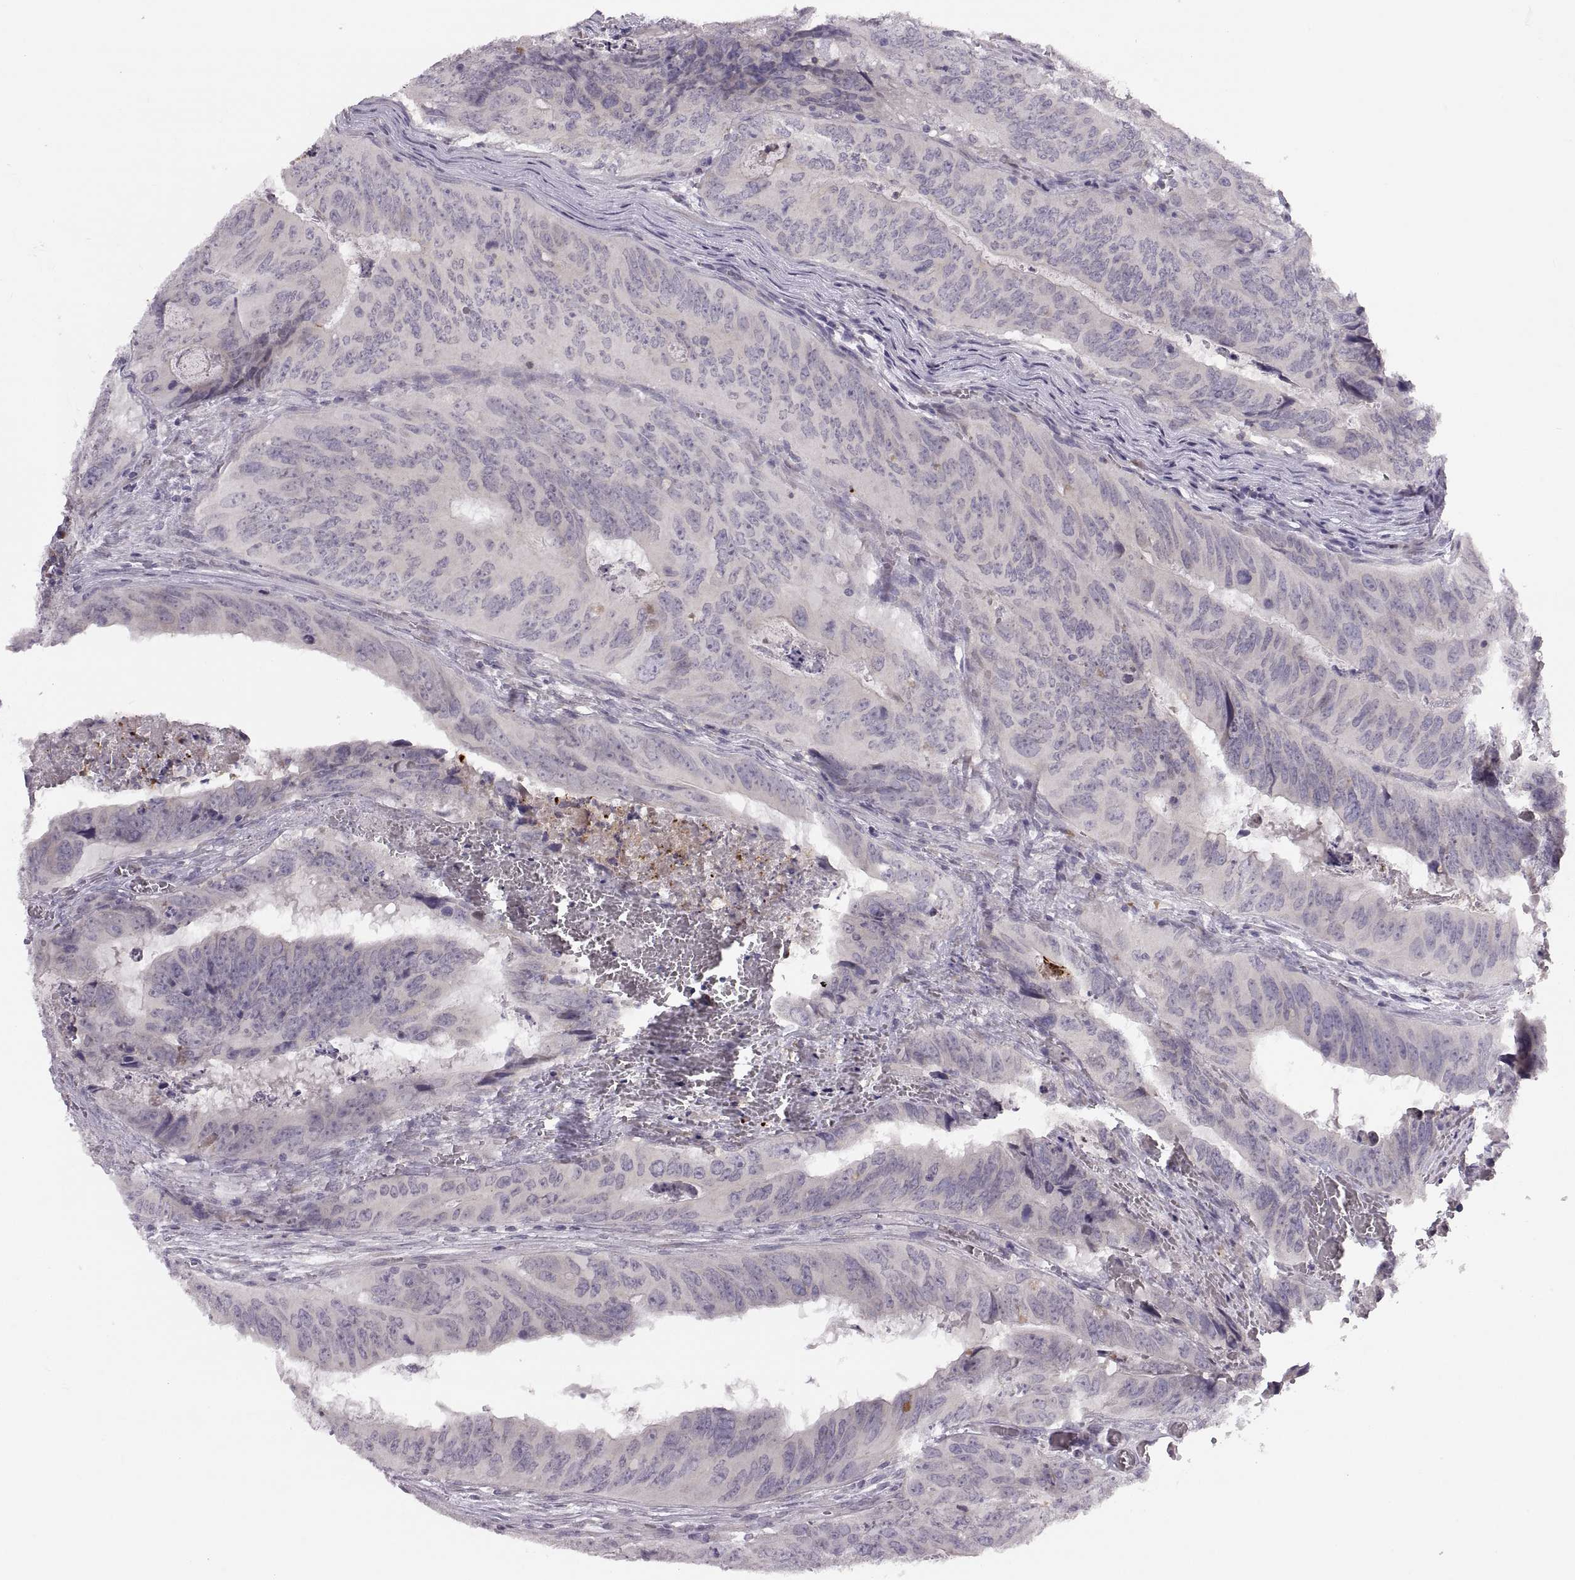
{"staining": {"intensity": "negative", "quantity": "none", "location": "none"}, "tissue": "colorectal cancer", "cell_type": "Tumor cells", "image_type": "cancer", "snomed": [{"axis": "morphology", "description": "Adenocarcinoma, NOS"}, {"axis": "topography", "description": "Colon"}], "caption": "Tumor cells show no significant expression in colorectal cancer (adenocarcinoma).", "gene": "ADH6", "patient": {"sex": "male", "age": 79}}